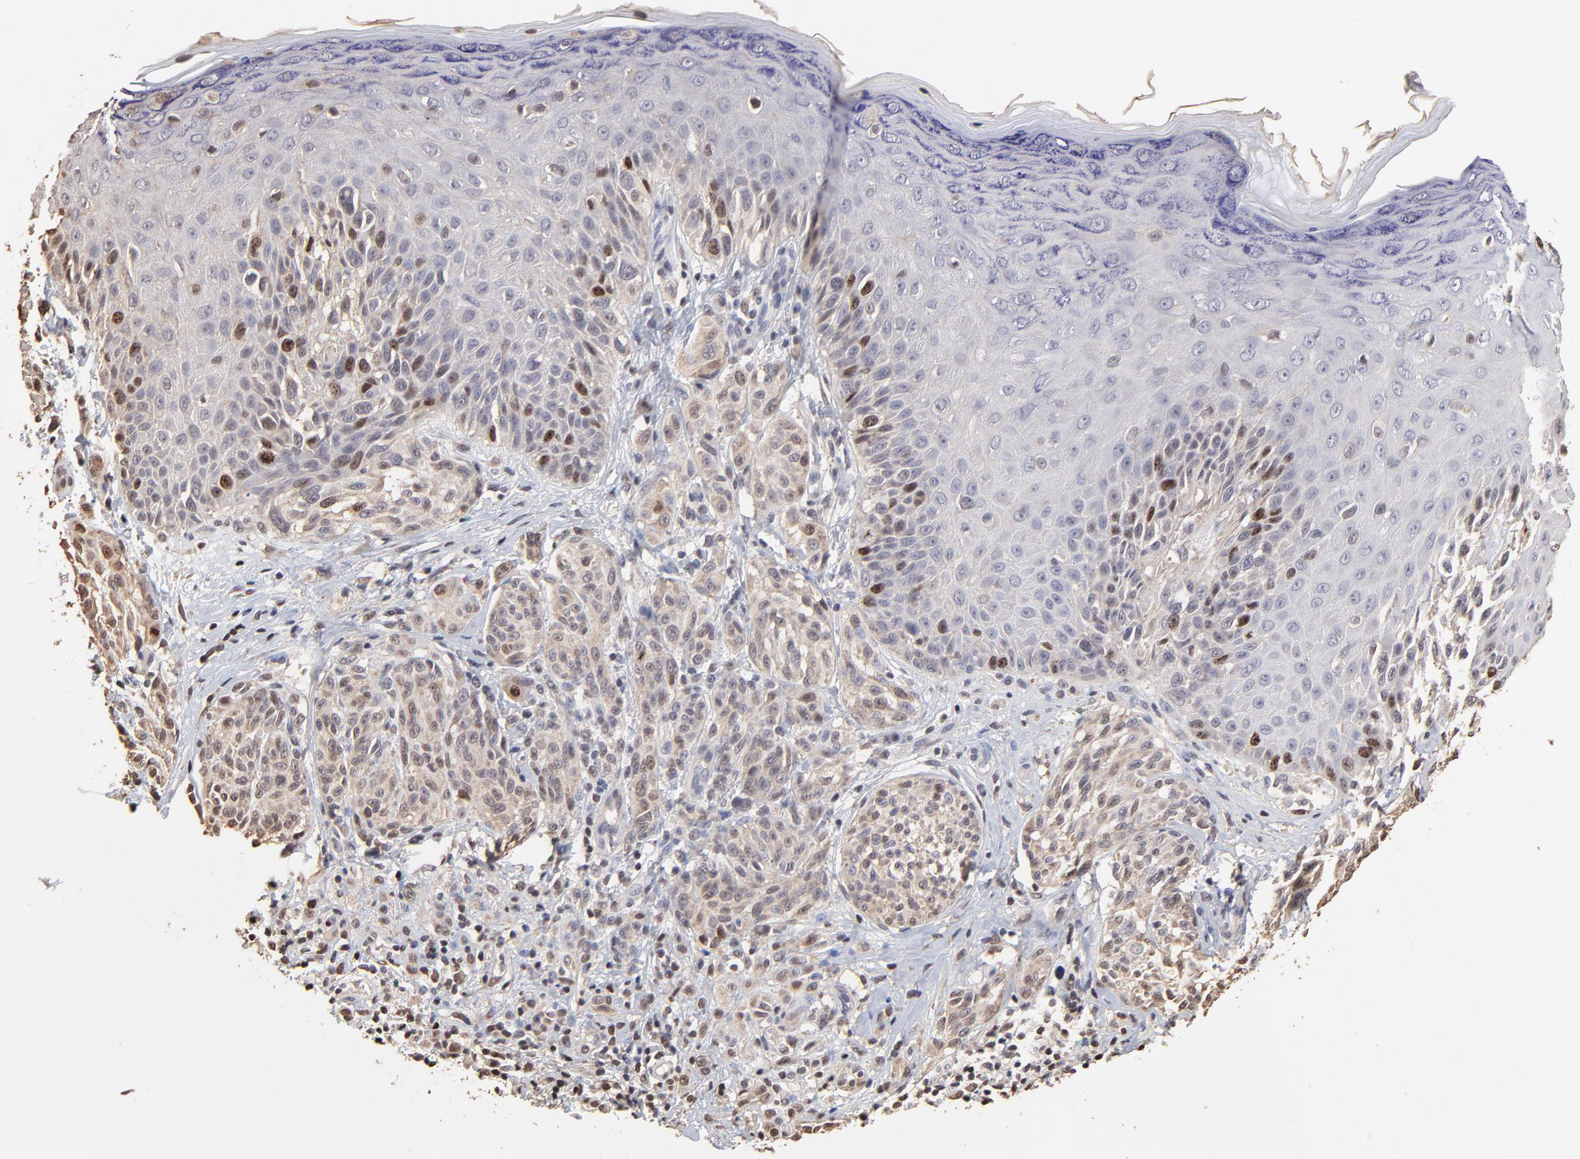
{"staining": {"intensity": "moderate", "quantity": "<25%", "location": "nuclear"}, "tissue": "melanoma", "cell_type": "Tumor cells", "image_type": "cancer", "snomed": [{"axis": "morphology", "description": "Malignant melanoma, NOS"}, {"axis": "topography", "description": "Skin"}], "caption": "A brown stain shows moderate nuclear positivity of a protein in melanoma tumor cells.", "gene": "BIRC5", "patient": {"sex": "male", "age": 57}}